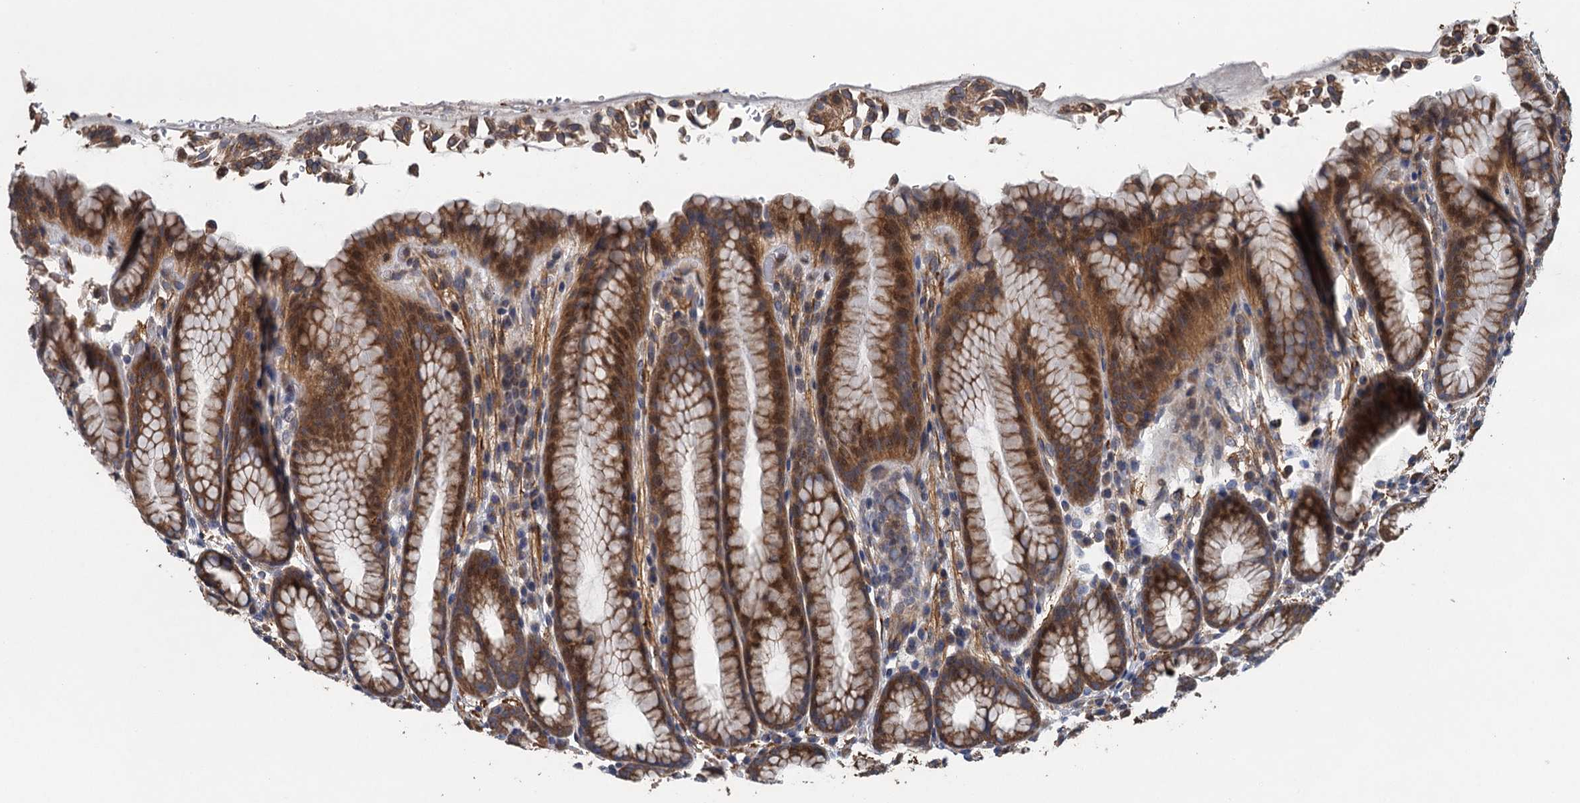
{"staining": {"intensity": "strong", "quantity": "25%-75%", "location": "cytoplasmic/membranous"}, "tissue": "stomach", "cell_type": "Glandular cells", "image_type": "normal", "snomed": [{"axis": "morphology", "description": "Normal tissue, NOS"}, {"axis": "topography", "description": "Stomach"}], "caption": "This histopathology image demonstrates benign stomach stained with IHC to label a protein in brown. The cytoplasmic/membranous of glandular cells show strong positivity for the protein. Nuclei are counter-stained blue.", "gene": "MEAK7", "patient": {"sex": "male", "age": 42}}